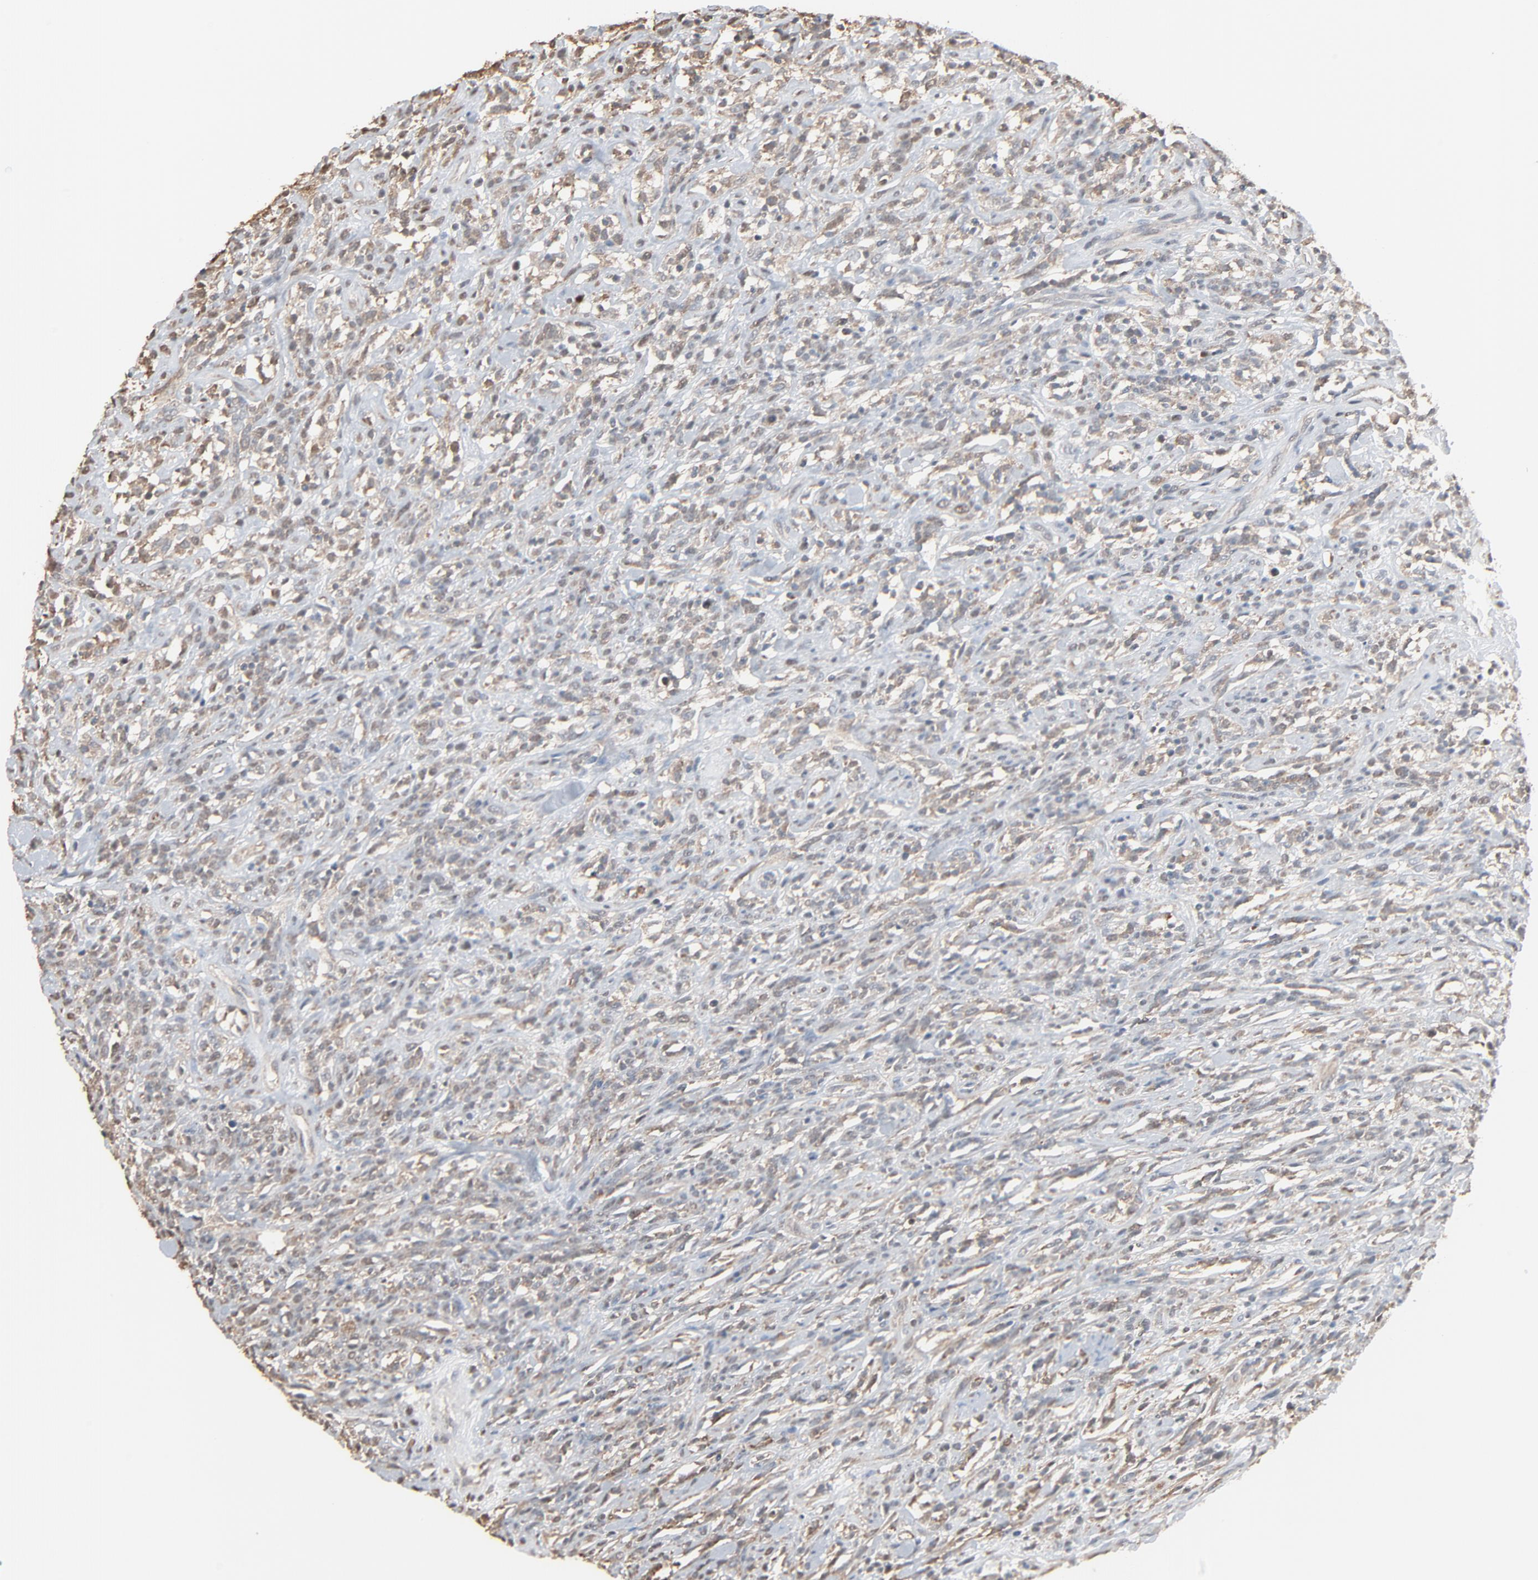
{"staining": {"intensity": "weak", "quantity": "25%-75%", "location": "cytoplasmic/membranous"}, "tissue": "lymphoma", "cell_type": "Tumor cells", "image_type": "cancer", "snomed": [{"axis": "morphology", "description": "Malignant lymphoma, non-Hodgkin's type, High grade"}, {"axis": "topography", "description": "Lymph node"}], "caption": "Lymphoma was stained to show a protein in brown. There is low levels of weak cytoplasmic/membranous positivity in approximately 25%-75% of tumor cells. (DAB (3,3'-diaminobenzidine) = brown stain, brightfield microscopy at high magnification).", "gene": "CCT5", "patient": {"sex": "female", "age": 73}}